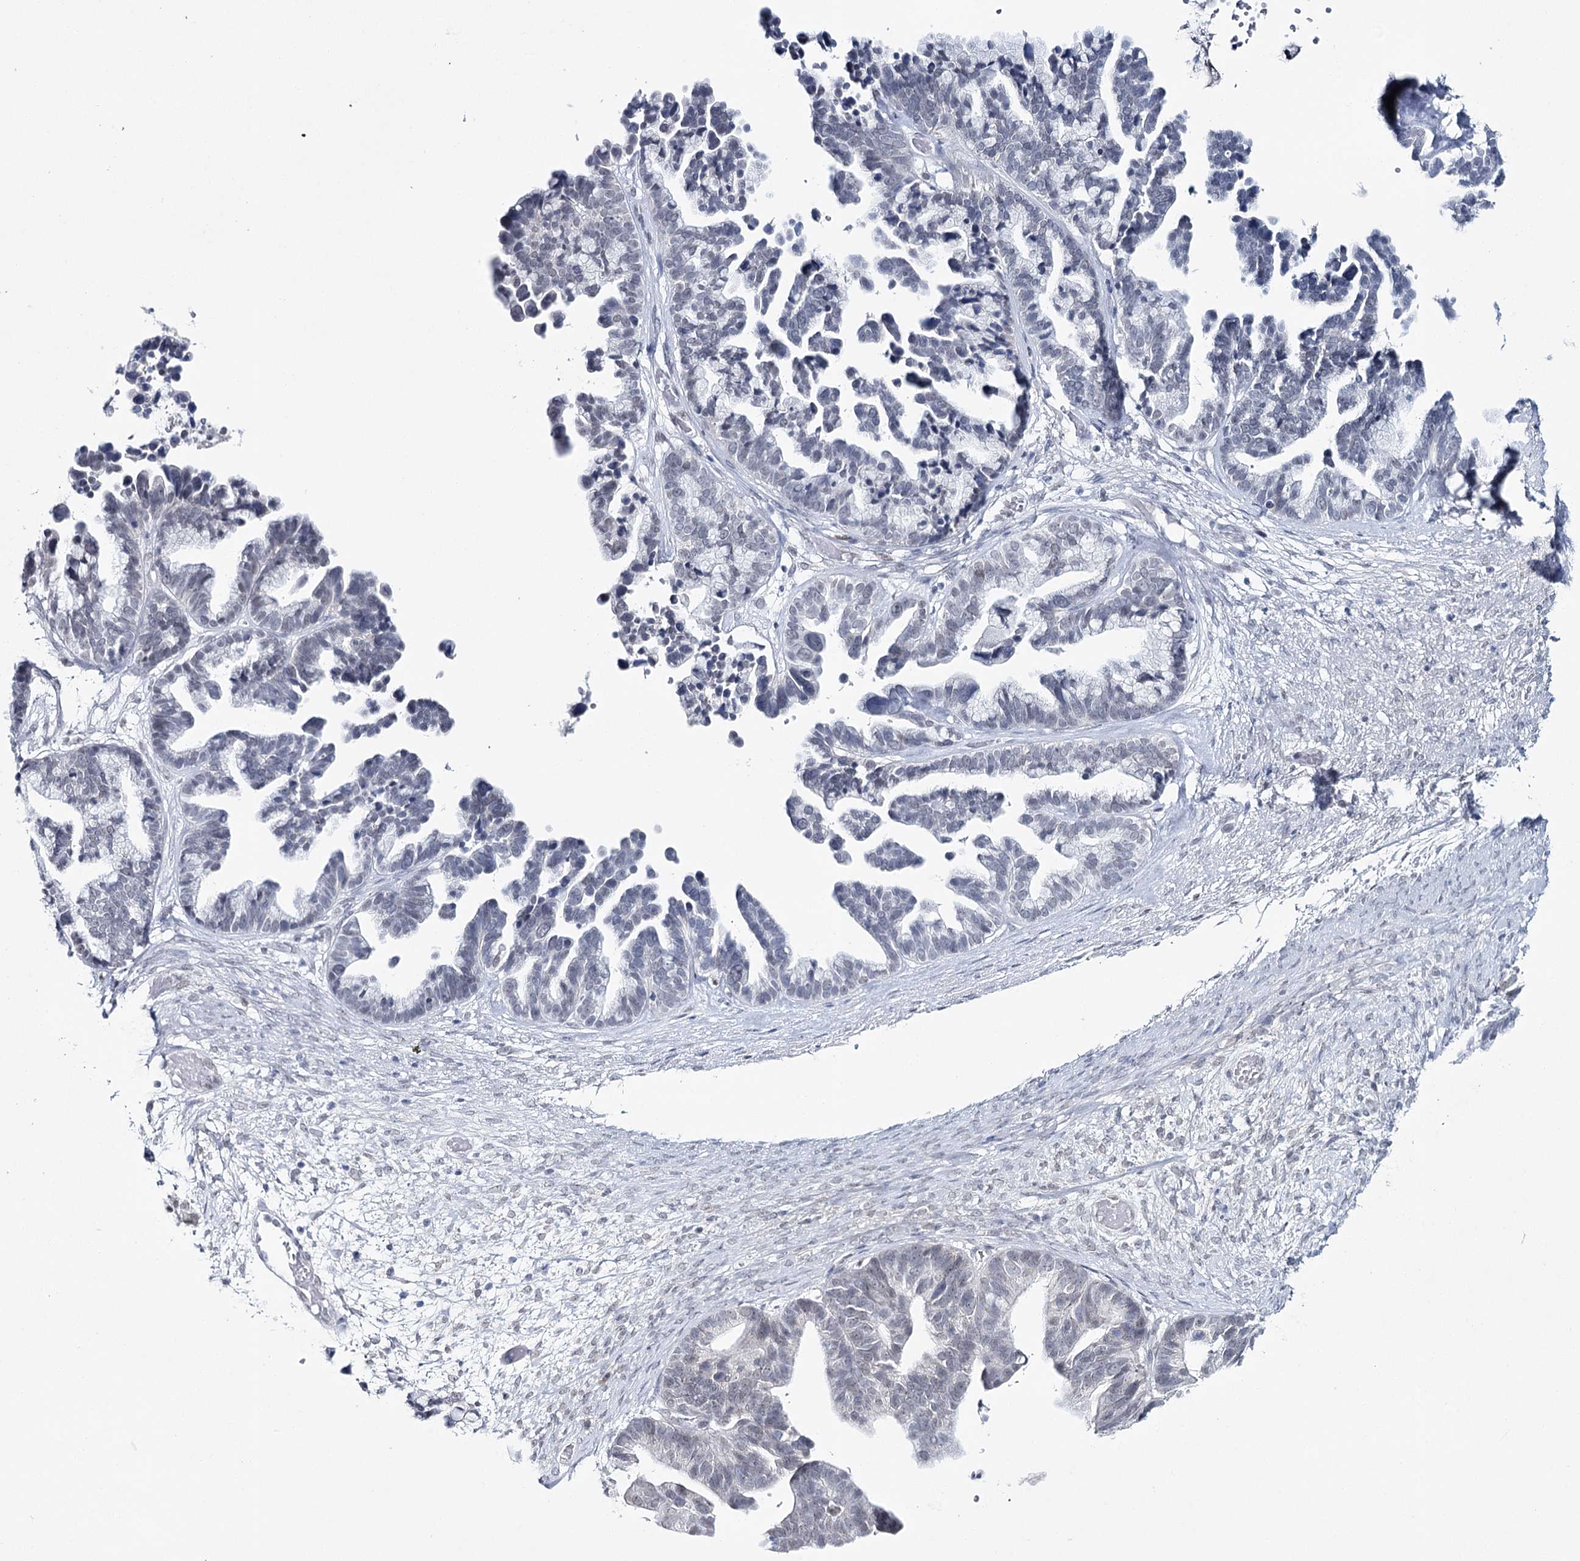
{"staining": {"intensity": "weak", "quantity": "<25%", "location": "nuclear"}, "tissue": "ovarian cancer", "cell_type": "Tumor cells", "image_type": "cancer", "snomed": [{"axis": "morphology", "description": "Cystadenocarcinoma, serous, NOS"}, {"axis": "topography", "description": "Ovary"}], "caption": "Immunohistochemistry (IHC) photomicrograph of human ovarian serous cystadenocarcinoma stained for a protein (brown), which exhibits no expression in tumor cells.", "gene": "ZC3H8", "patient": {"sex": "female", "age": 56}}